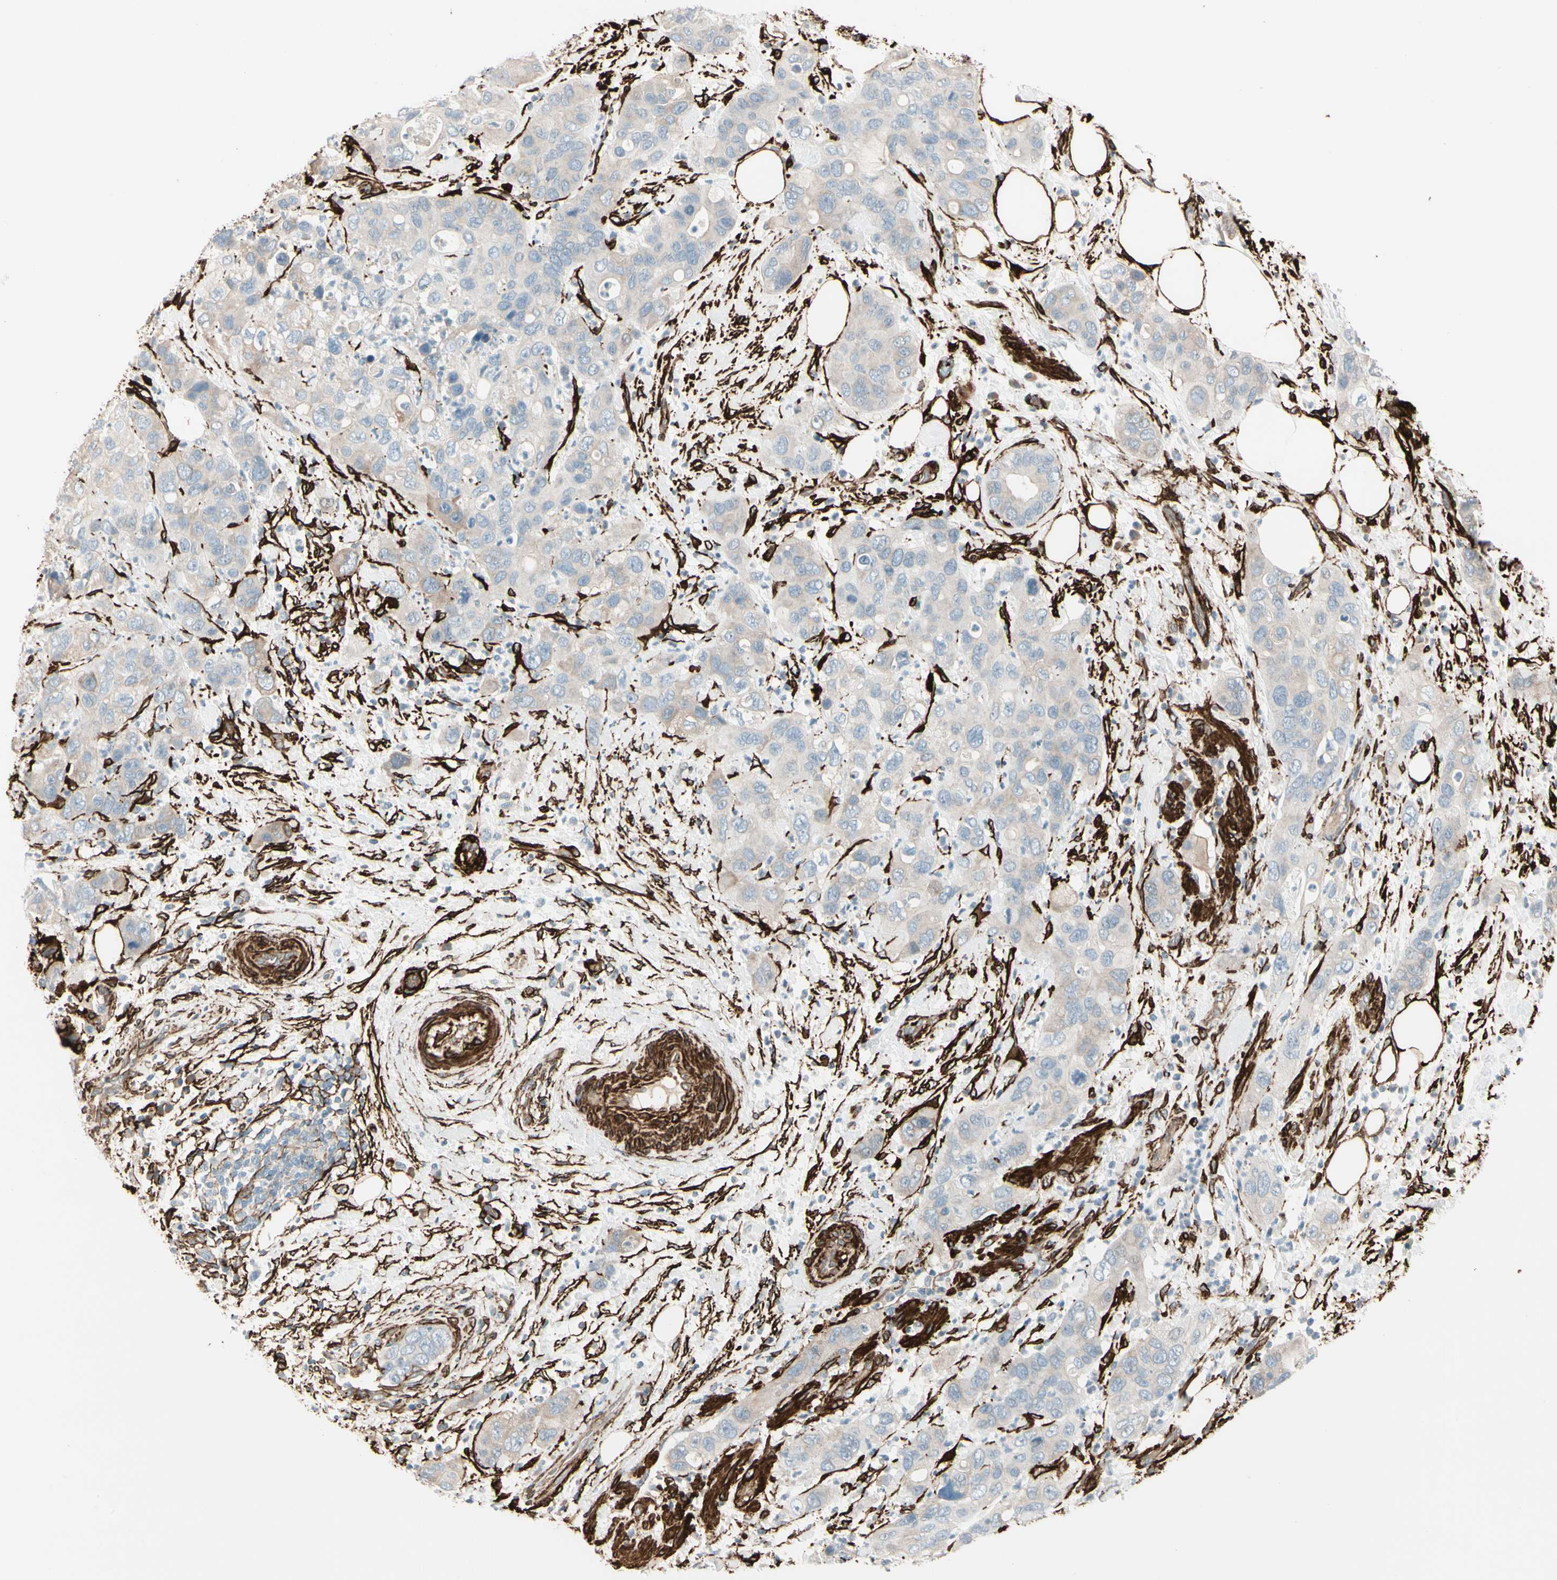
{"staining": {"intensity": "weak", "quantity": "<25%", "location": "cytoplasmic/membranous"}, "tissue": "pancreatic cancer", "cell_type": "Tumor cells", "image_type": "cancer", "snomed": [{"axis": "morphology", "description": "Adenocarcinoma, NOS"}, {"axis": "topography", "description": "Pancreas"}], "caption": "Tumor cells show no significant staining in pancreatic cancer.", "gene": "CALD1", "patient": {"sex": "female", "age": 71}}